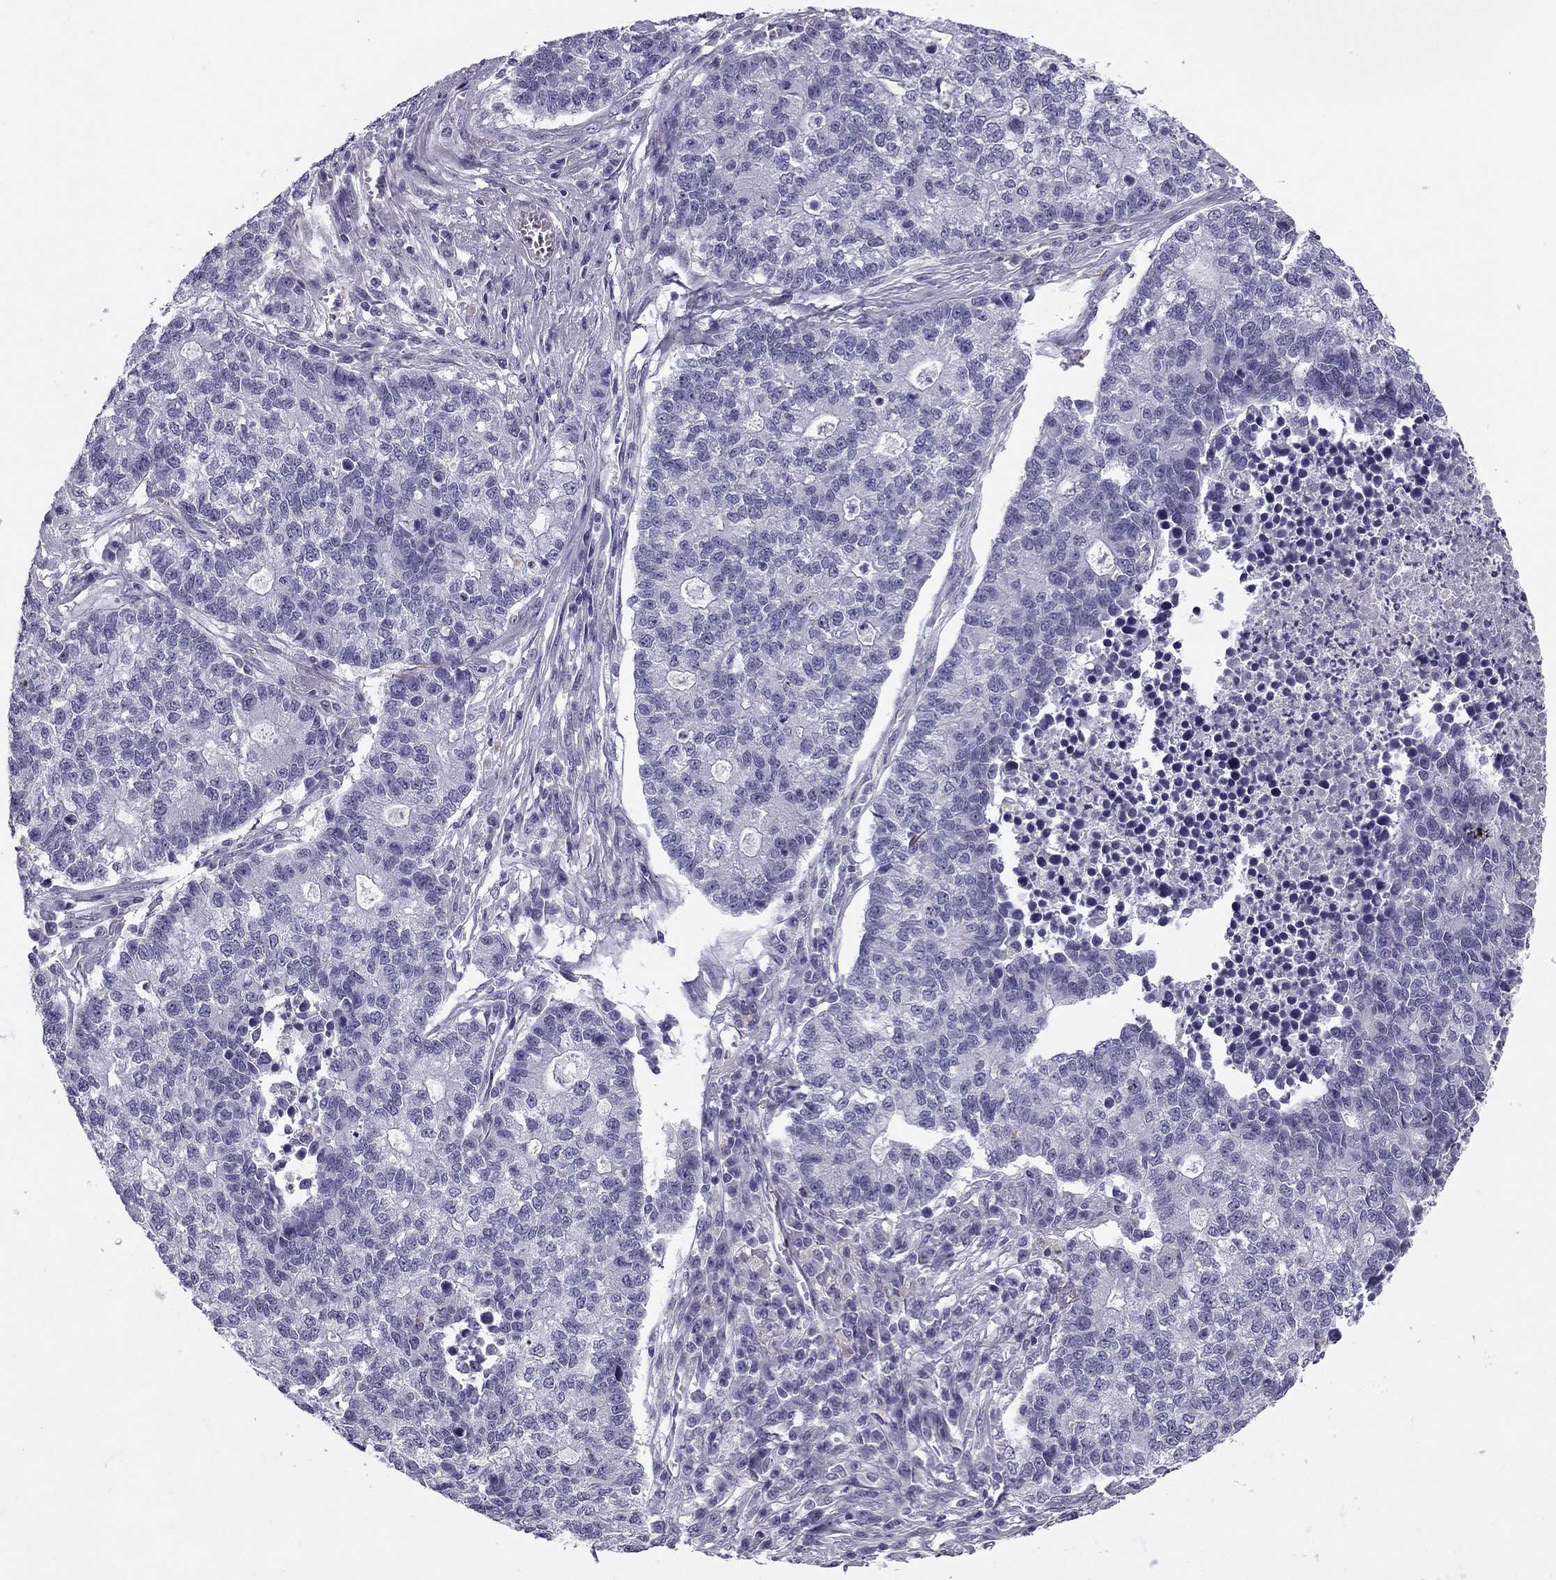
{"staining": {"intensity": "negative", "quantity": "none", "location": "none"}, "tissue": "lung cancer", "cell_type": "Tumor cells", "image_type": "cancer", "snomed": [{"axis": "morphology", "description": "Adenocarcinoma, NOS"}, {"axis": "topography", "description": "Lung"}], "caption": "This is a image of immunohistochemistry staining of lung cancer (adenocarcinoma), which shows no positivity in tumor cells.", "gene": "MC5R", "patient": {"sex": "male", "age": 57}}